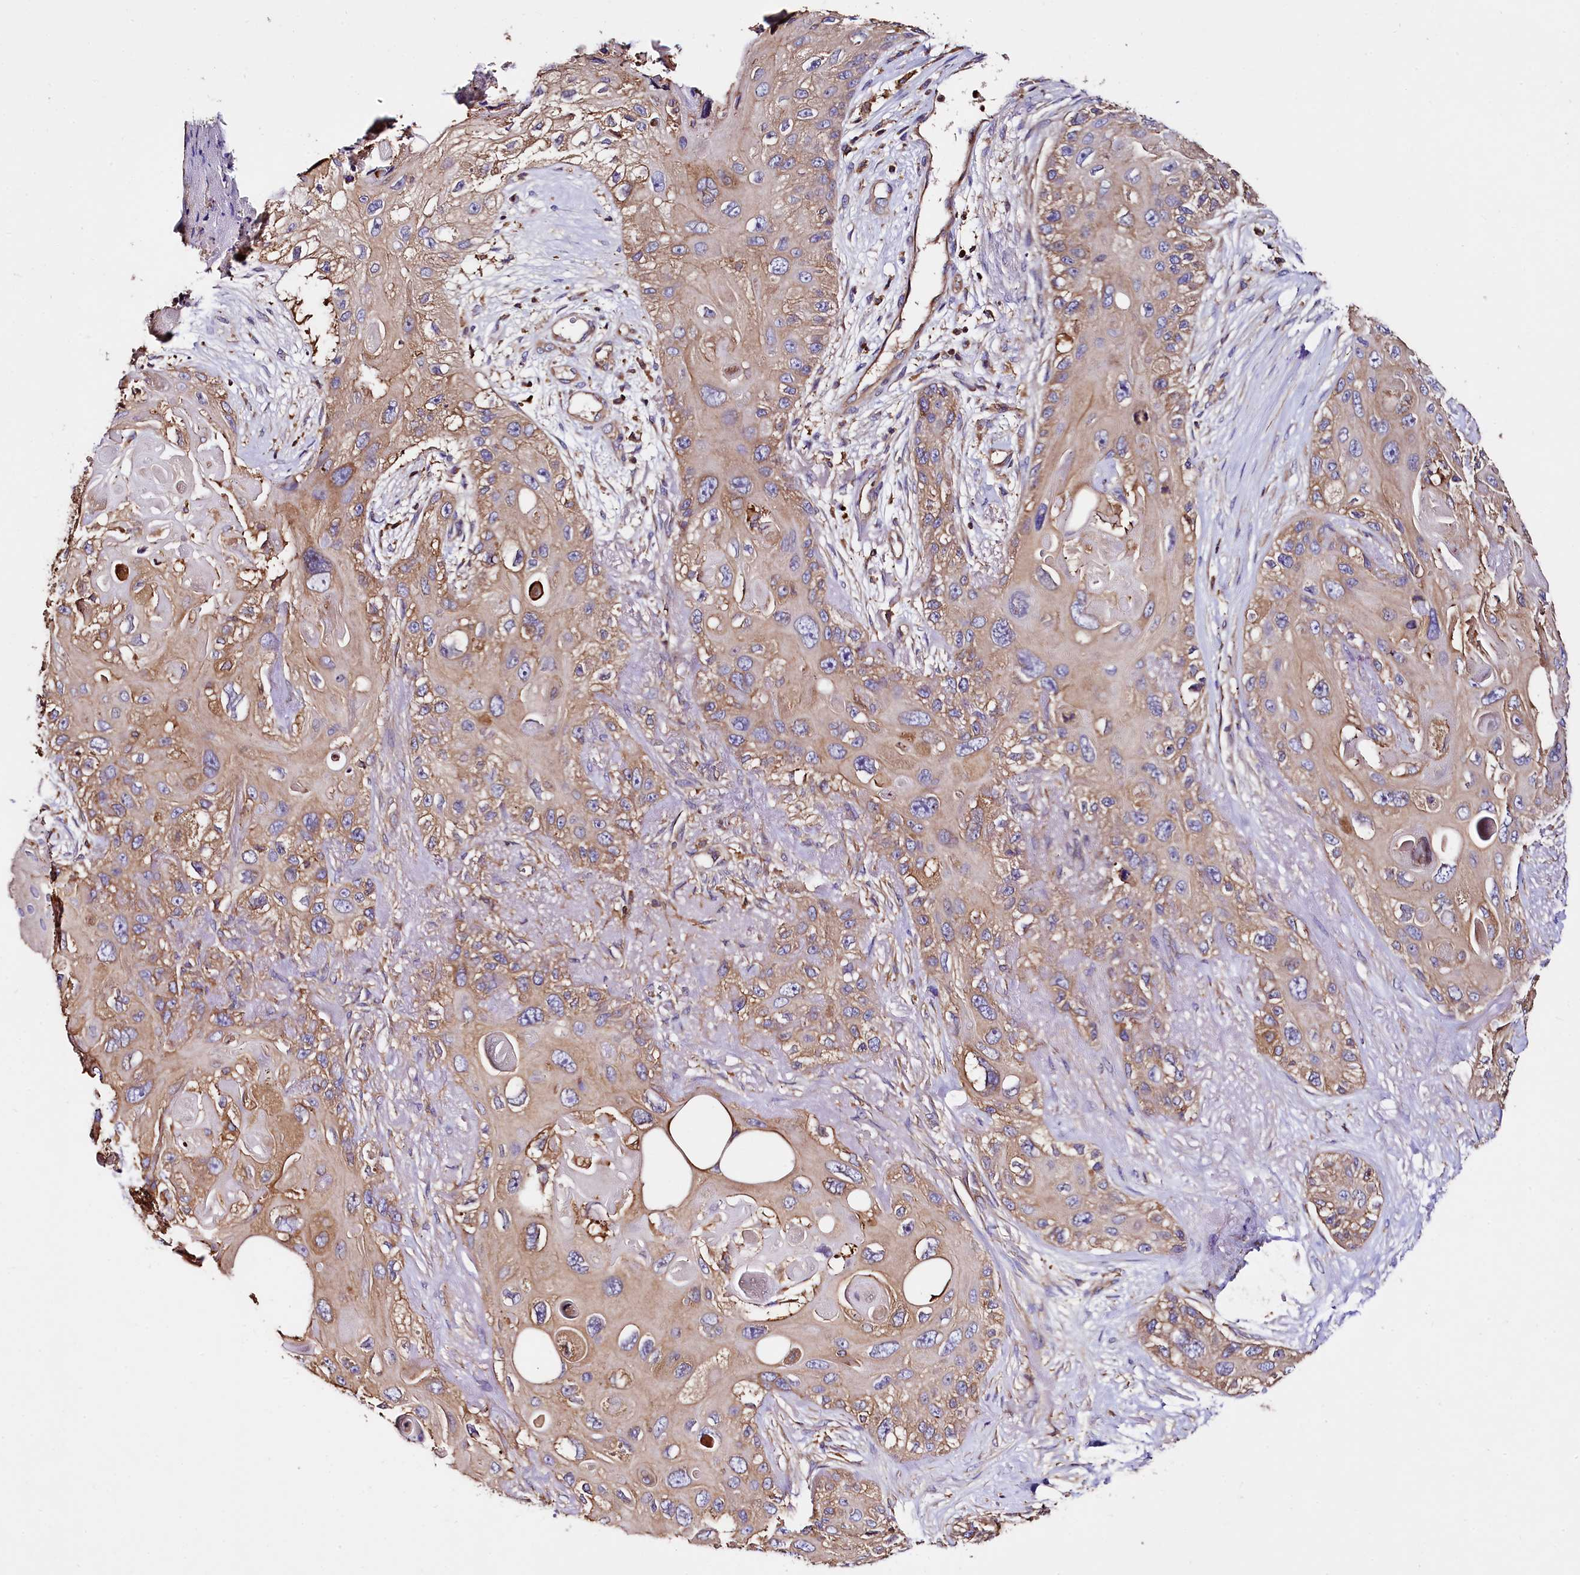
{"staining": {"intensity": "moderate", "quantity": ">75%", "location": "cytoplasmic/membranous"}, "tissue": "skin cancer", "cell_type": "Tumor cells", "image_type": "cancer", "snomed": [{"axis": "morphology", "description": "Normal tissue, NOS"}, {"axis": "morphology", "description": "Squamous cell carcinoma, NOS"}, {"axis": "topography", "description": "Skin"}], "caption": "Immunohistochemistry histopathology image of squamous cell carcinoma (skin) stained for a protein (brown), which demonstrates medium levels of moderate cytoplasmic/membranous staining in approximately >75% of tumor cells.", "gene": "RARS2", "patient": {"sex": "male", "age": 72}}